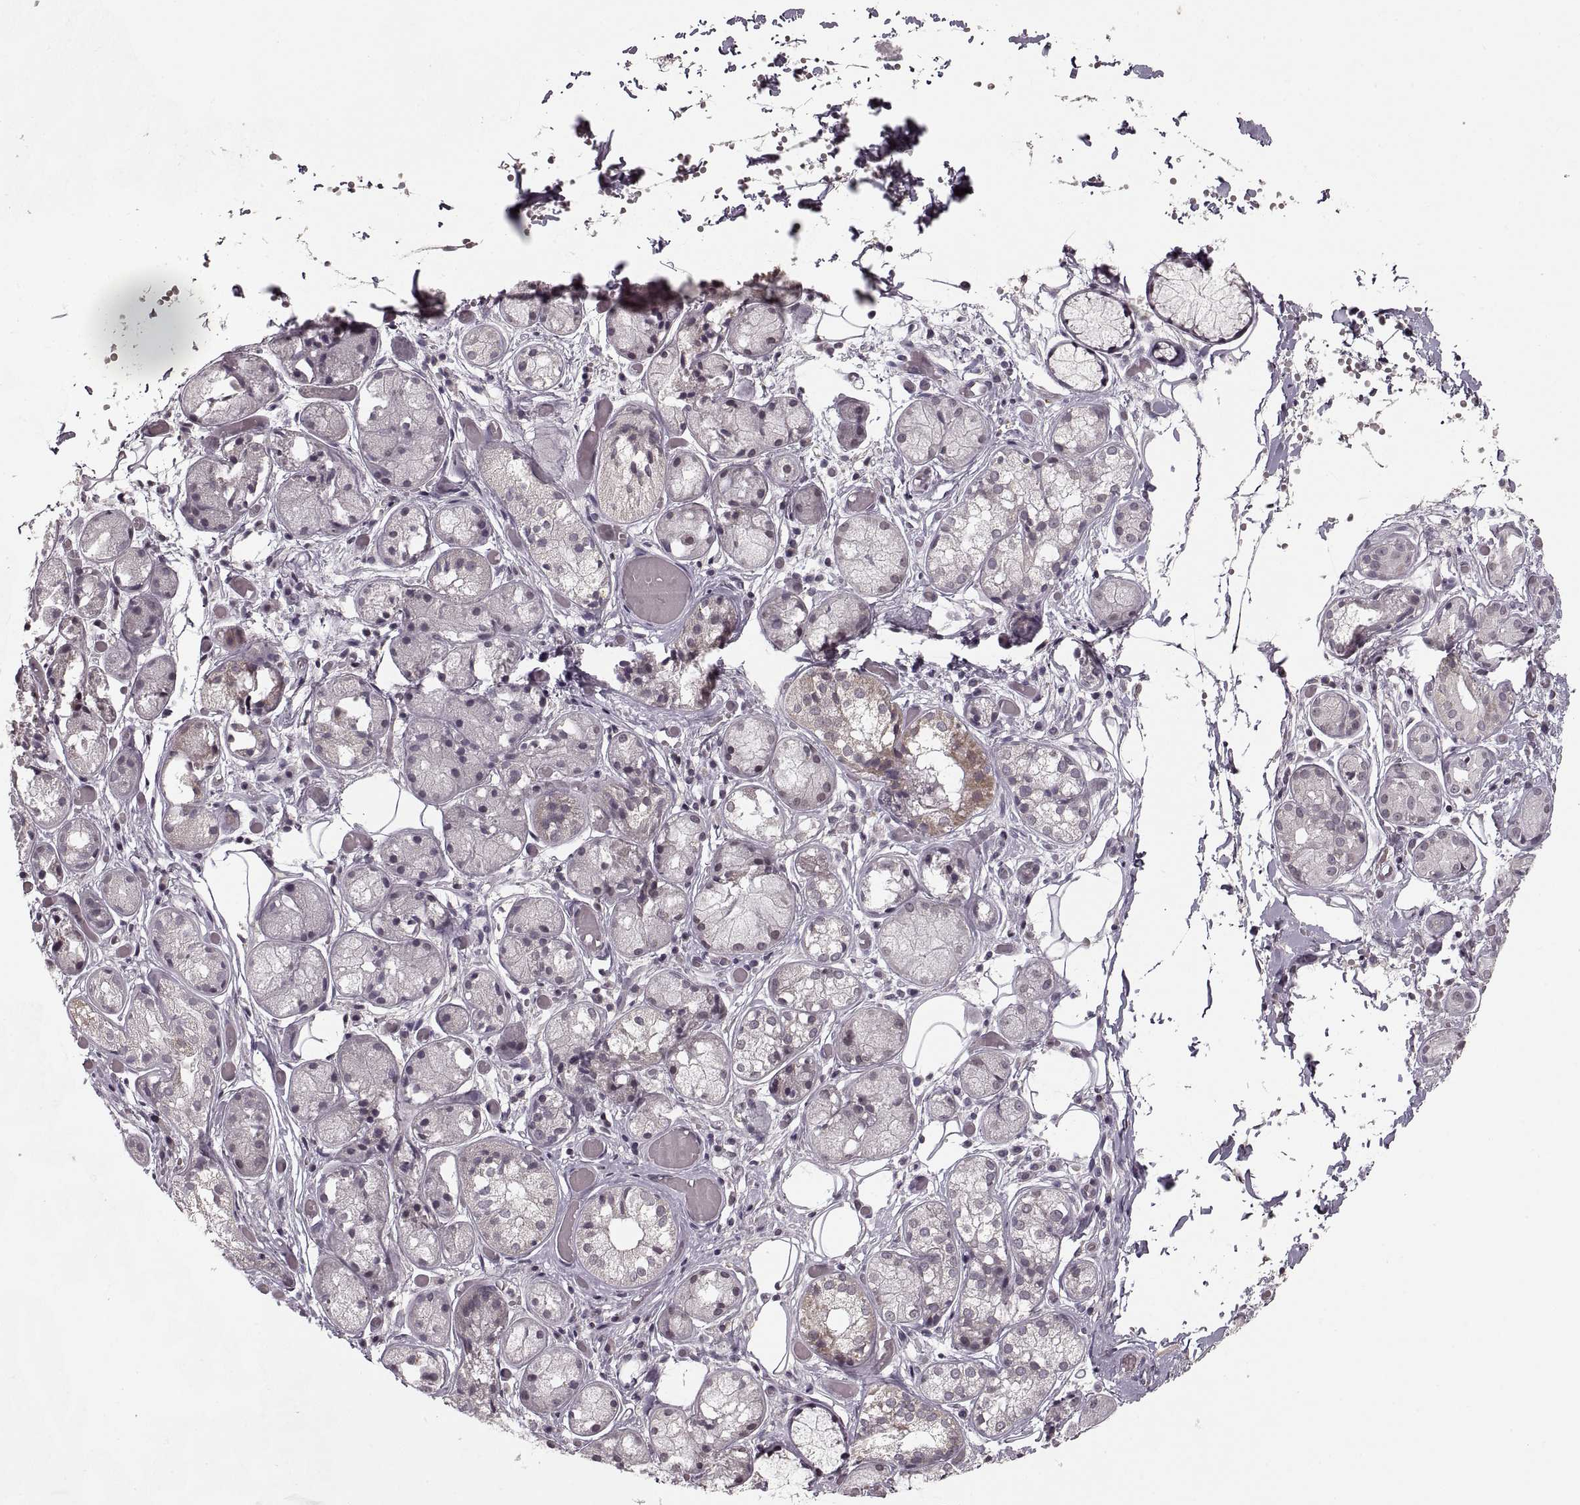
{"staining": {"intensity": "weak", "quantity": "<25%", "location": "cytoplasmic/membranous"}, "tissue": "salivary gland", "cell_type": "Glandular cells", "image_type": "normal", "snomed": [{"axis": "morphology", "description": "Normal tissue, NOS"}, {"axis": "topography", "description": "Salivary gland"}, {"axis": "topography", "description": "Peripheral nerve tissue"}], "caption": "DAB immunohistochemical staining of unremarkable salivary gland reveals no significant staining in glandular cells. (DAB (3,3'-diaminobenzidine) immunohistochemistry (IHC), high magnification).", "gene": "ASIC3", "patient": {"sex": "male", "age": 71}}